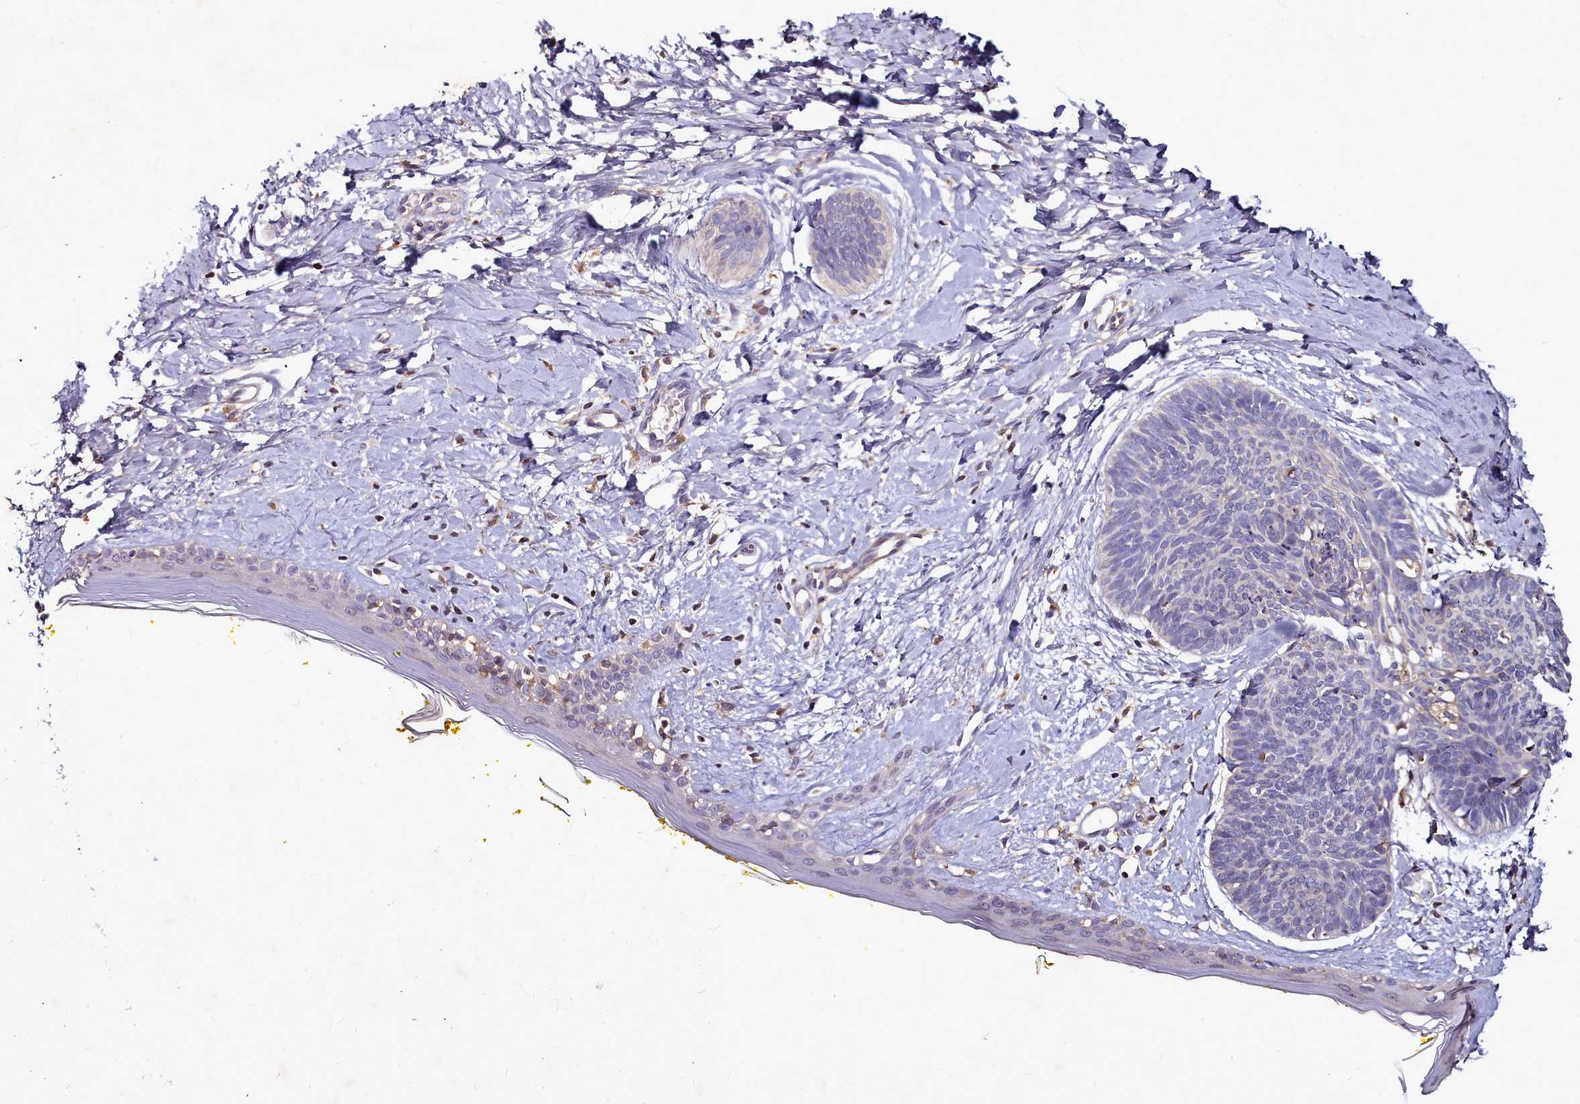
{"staining": {"intensity": "negative", "quantity": "none", "location": "none"}, "tissue": "skin cancer", "cell_type": "Tumor cells", "image_type": "cancer", "snomed": [{"axis": "morphology", "description": "Basal cell carcinoma"}, {"axis": "topography", "description": "Skin"}], "caption": "A photomicrograph of skin cancer (basal cell carcinoma) stained for a protein exhibits no brown staining in tumor cells.", "gene": "NCKAP1L", "patient": {"sex": "female", "age": 81}}